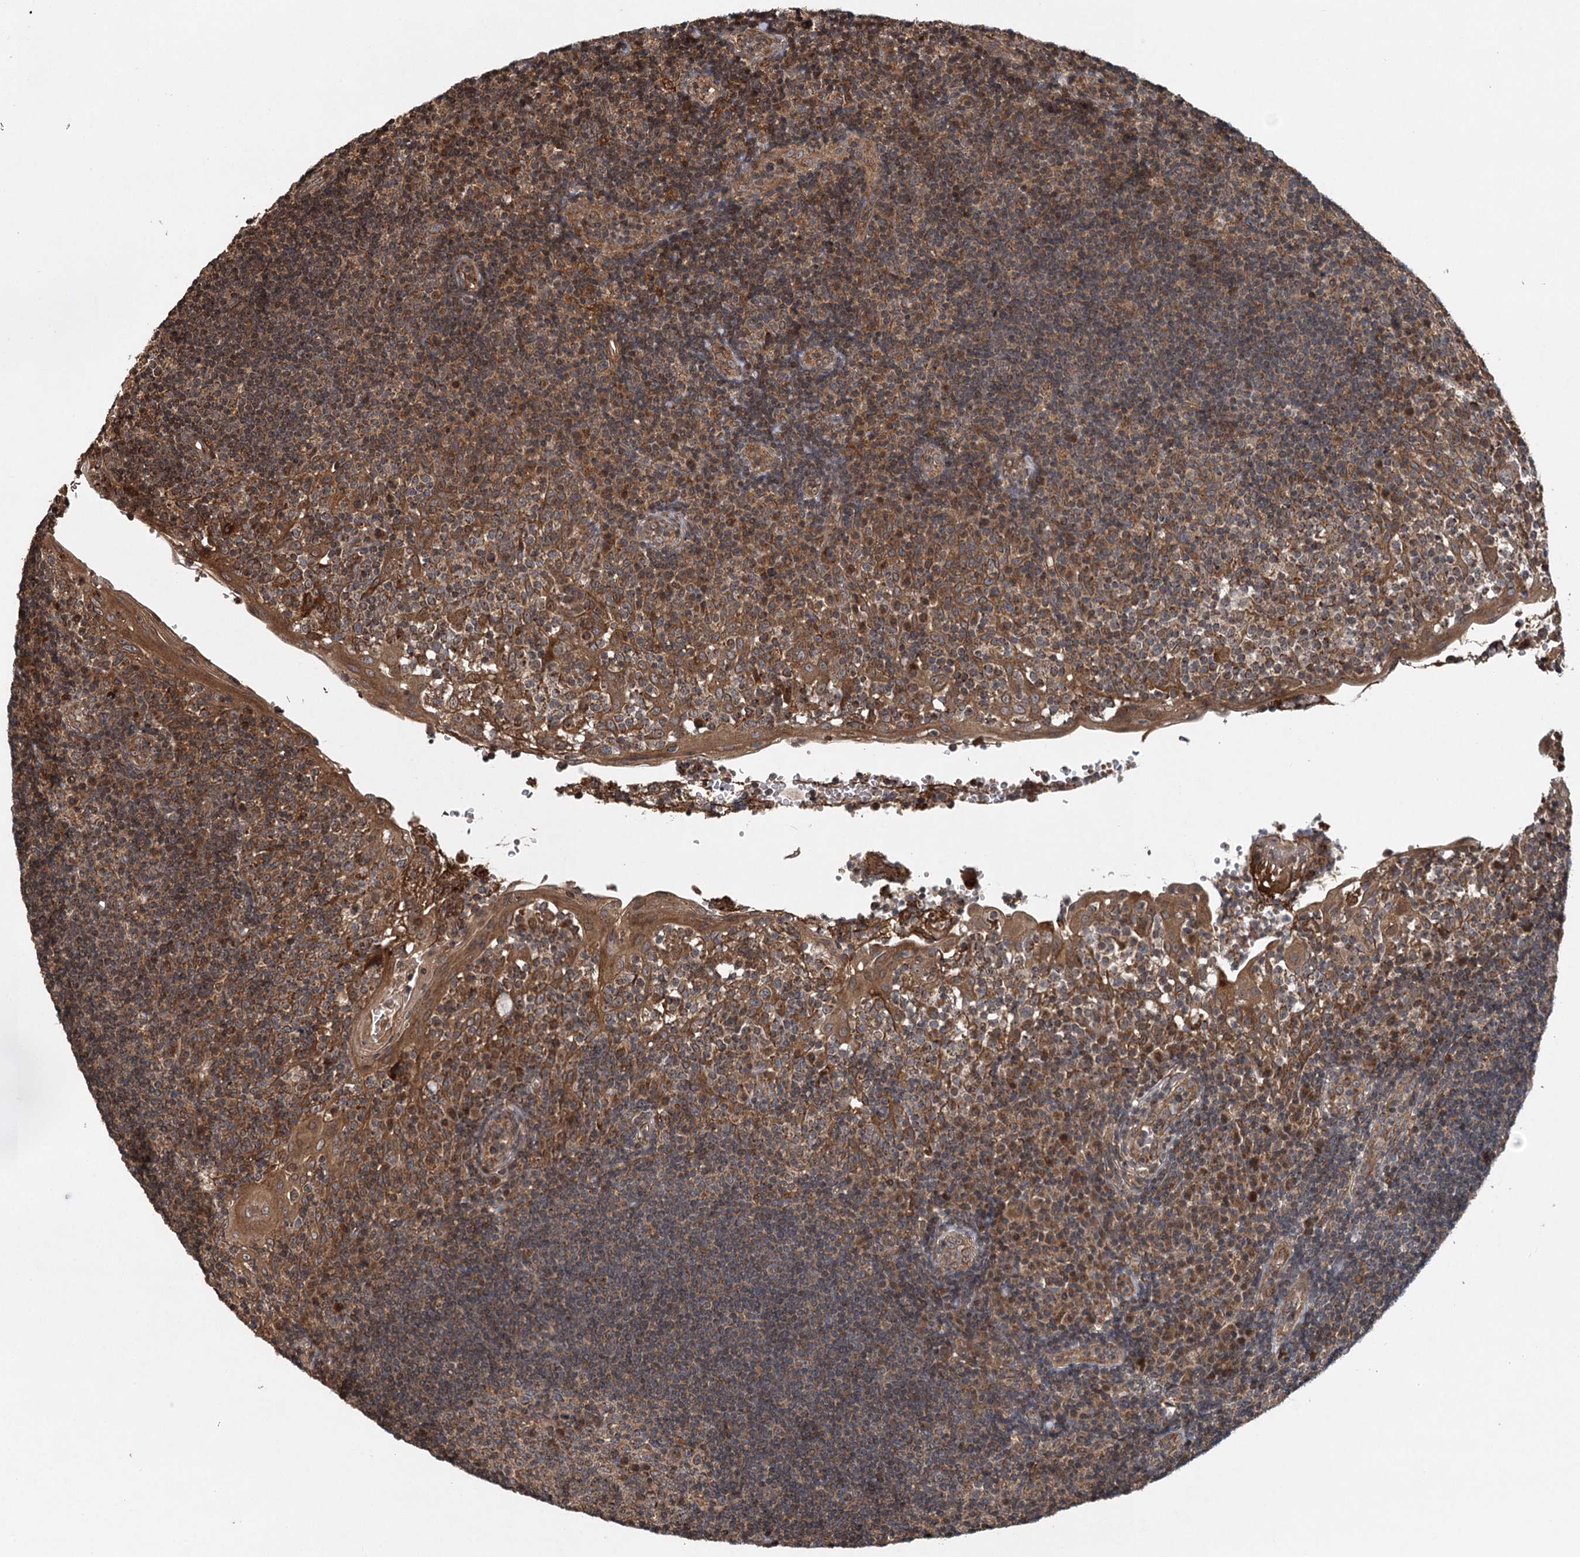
{"staining": {"intensity": "weak", "quantity": "25%-75%", "location": "cytoplasmic/membranous"}, "tissue": "tonsil", "cell_type": "Germinal center cells", "image_type": "normal", "snomed": [{"axis": "morphology", "description": "Normal tissue, NOS"}, {"axis": "topography", "description": "Tonsil"}], "caption": "This photomicrograph demonstrates IHC staining of unremarkable tonsil, with low weak cytoplasmic/membranous positivity in approximately 25%-75% of germinal center cells.", "gene": "INSIG2", "patient": {"sex": "female", "age": 40}}